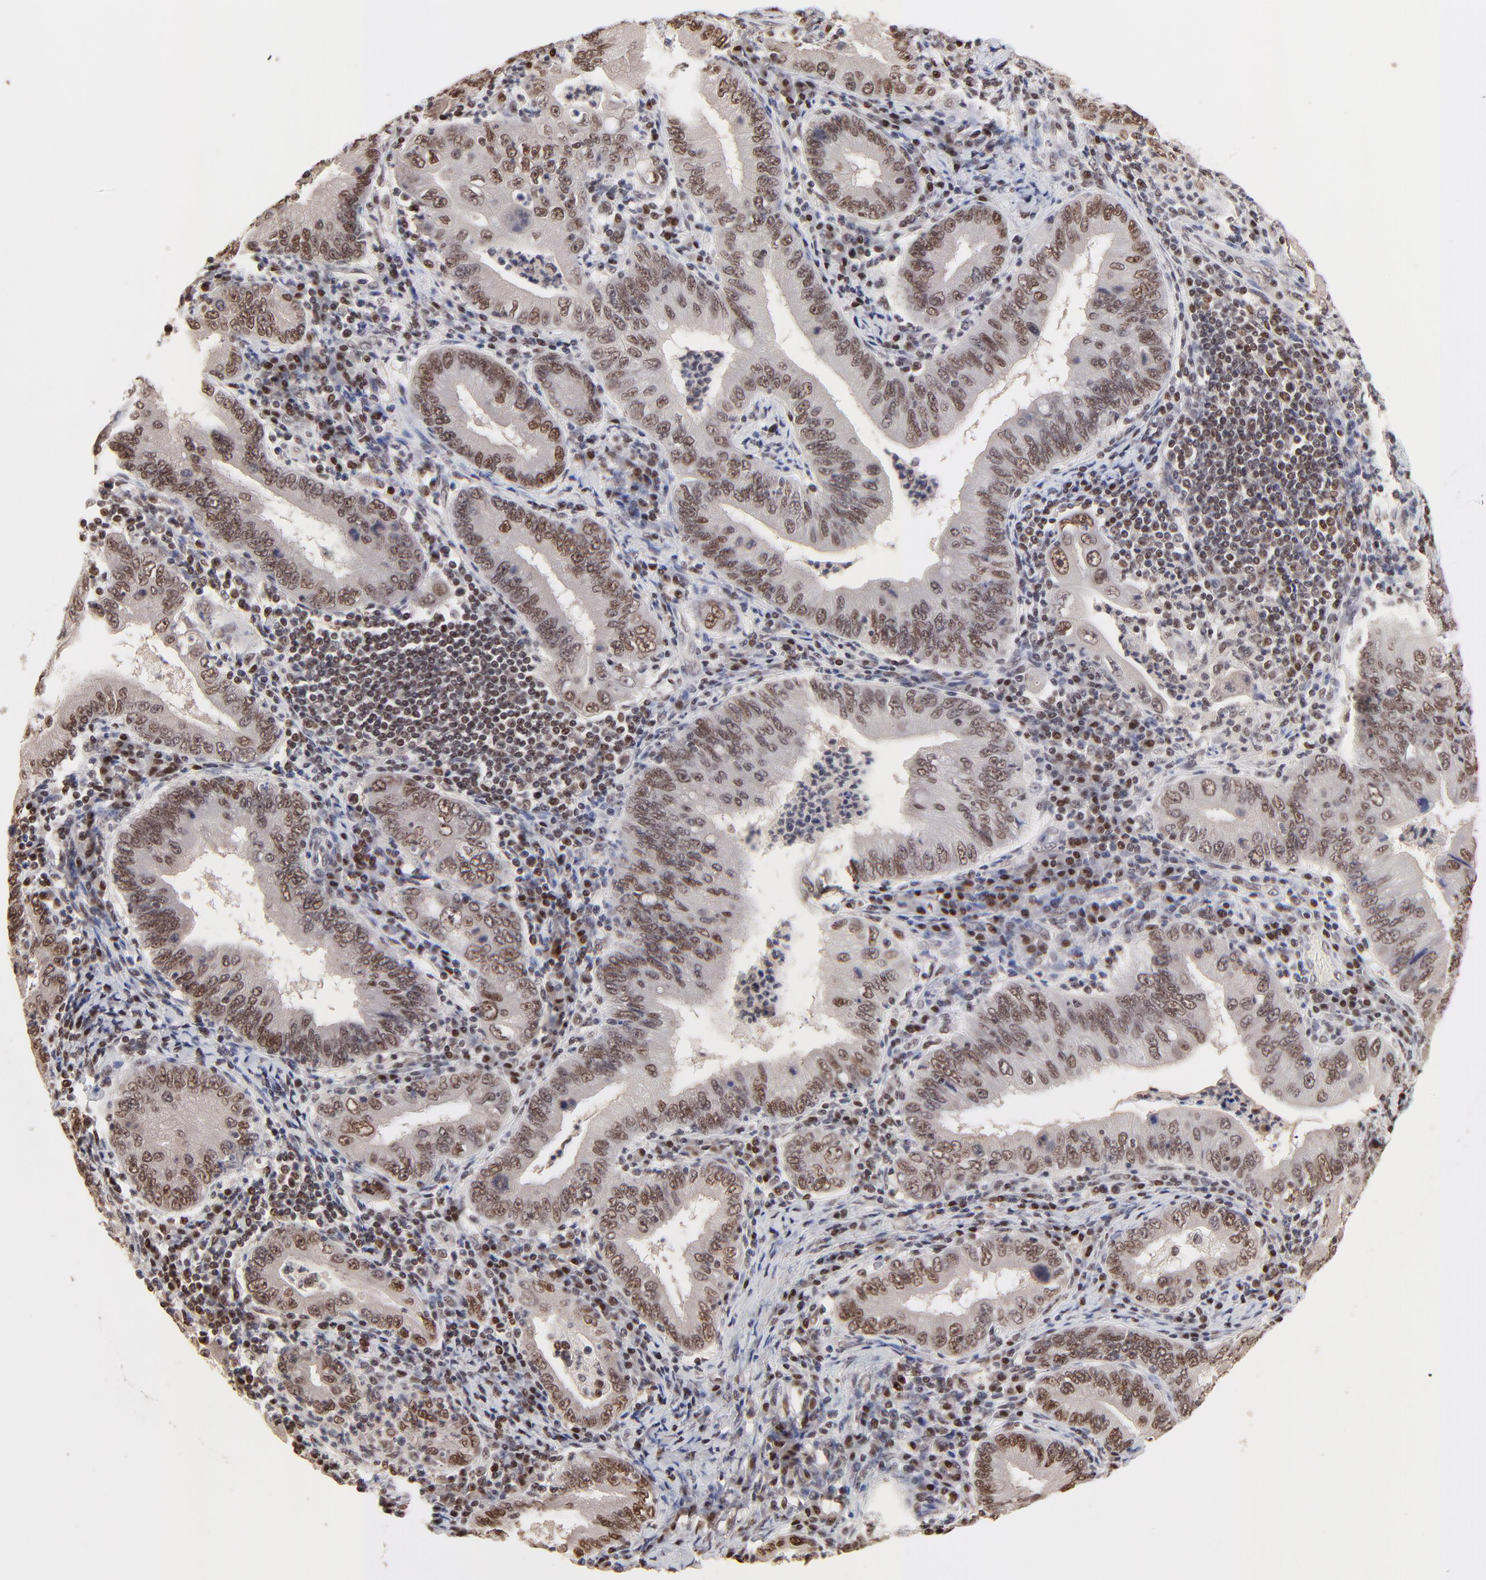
{"staining": {"intensity": "moderate", "quantity": ">75%", "location": "nuclear"}, "tissue": "stomach cancer", "cell_type": "Tumor cells", "image_type": "cancer", "snomed": [{"axis": "morphology", "description": "Normal tissue, NOS"}, {"axis": "morphology", "description": "Adenocarcinoma, NOS"}, {"axis": "topography", "description": "Esophagus"}, {"axis": "topography", "description": "Stomach, upper"}, {"axis": "topography", "description": "Peripheral nerve tissue"}], "caption": "This image displays stomach cancer stained with immunohistochemistry to label a protein in brown. The nuclear of tumor cells show moderate positivity for the protein. Nuclei are counter-stained blue.", "gene": "DSN1", "patient": {"sex": "male", "age": 62}}